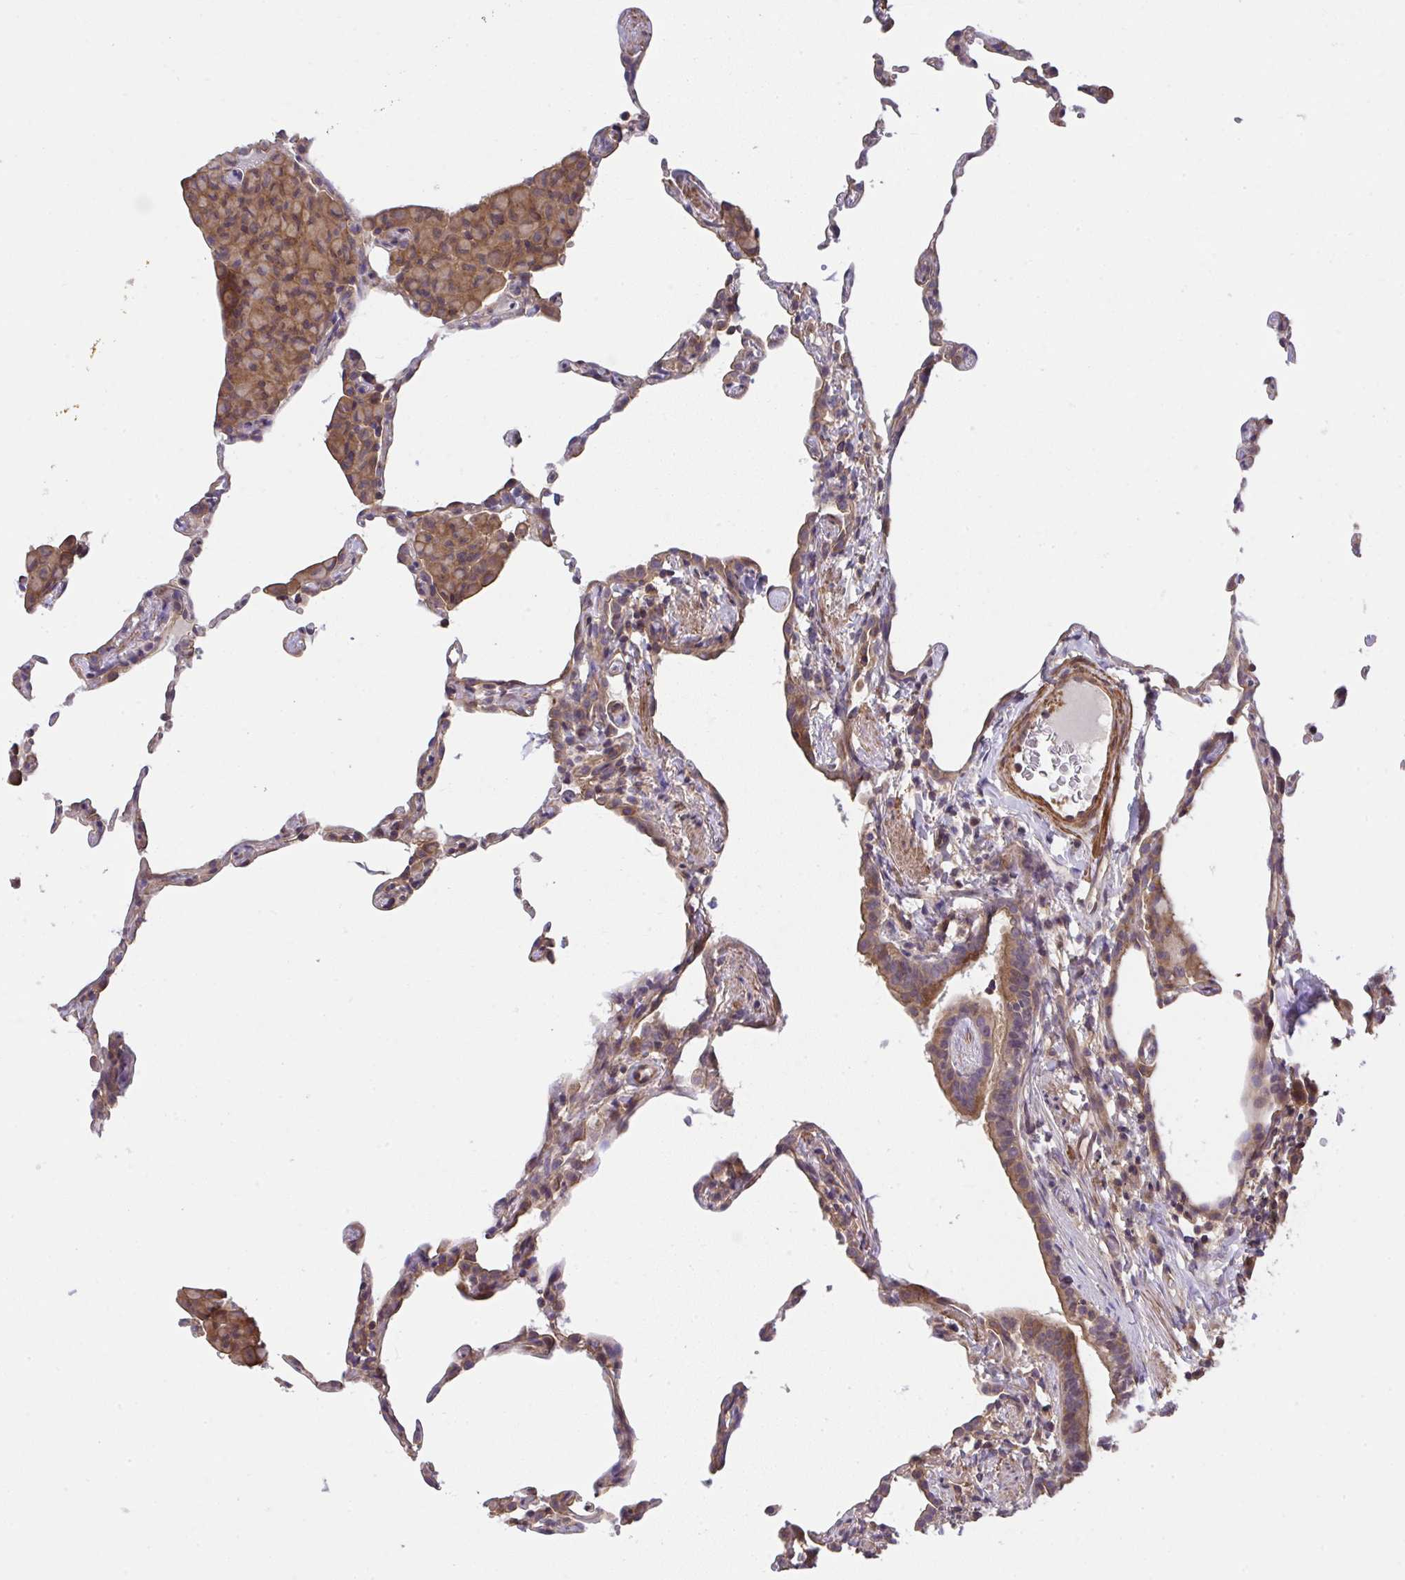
{"staining": {"intensity": "moderate", "quantity": "<25%", "location": "cytoplasmic/membranous"}, "tissue": "lung", "cell_type": "Alveolar cells", "image_type": "normal", "snomed": [{"axis": "morphology", "description": "Normal tissue, NOS"}, {"axis": "topography", "description": "Lung"}], "caption": "A high-resolution histopathology image shows immunohistochemistry staining of benign lung, which exhibits moderate cytoplasmic/membranous expression in approximately <25% of alveolar cells.", "gene": "ZNF696", "patient": {"sex": "female", "age": 57}}